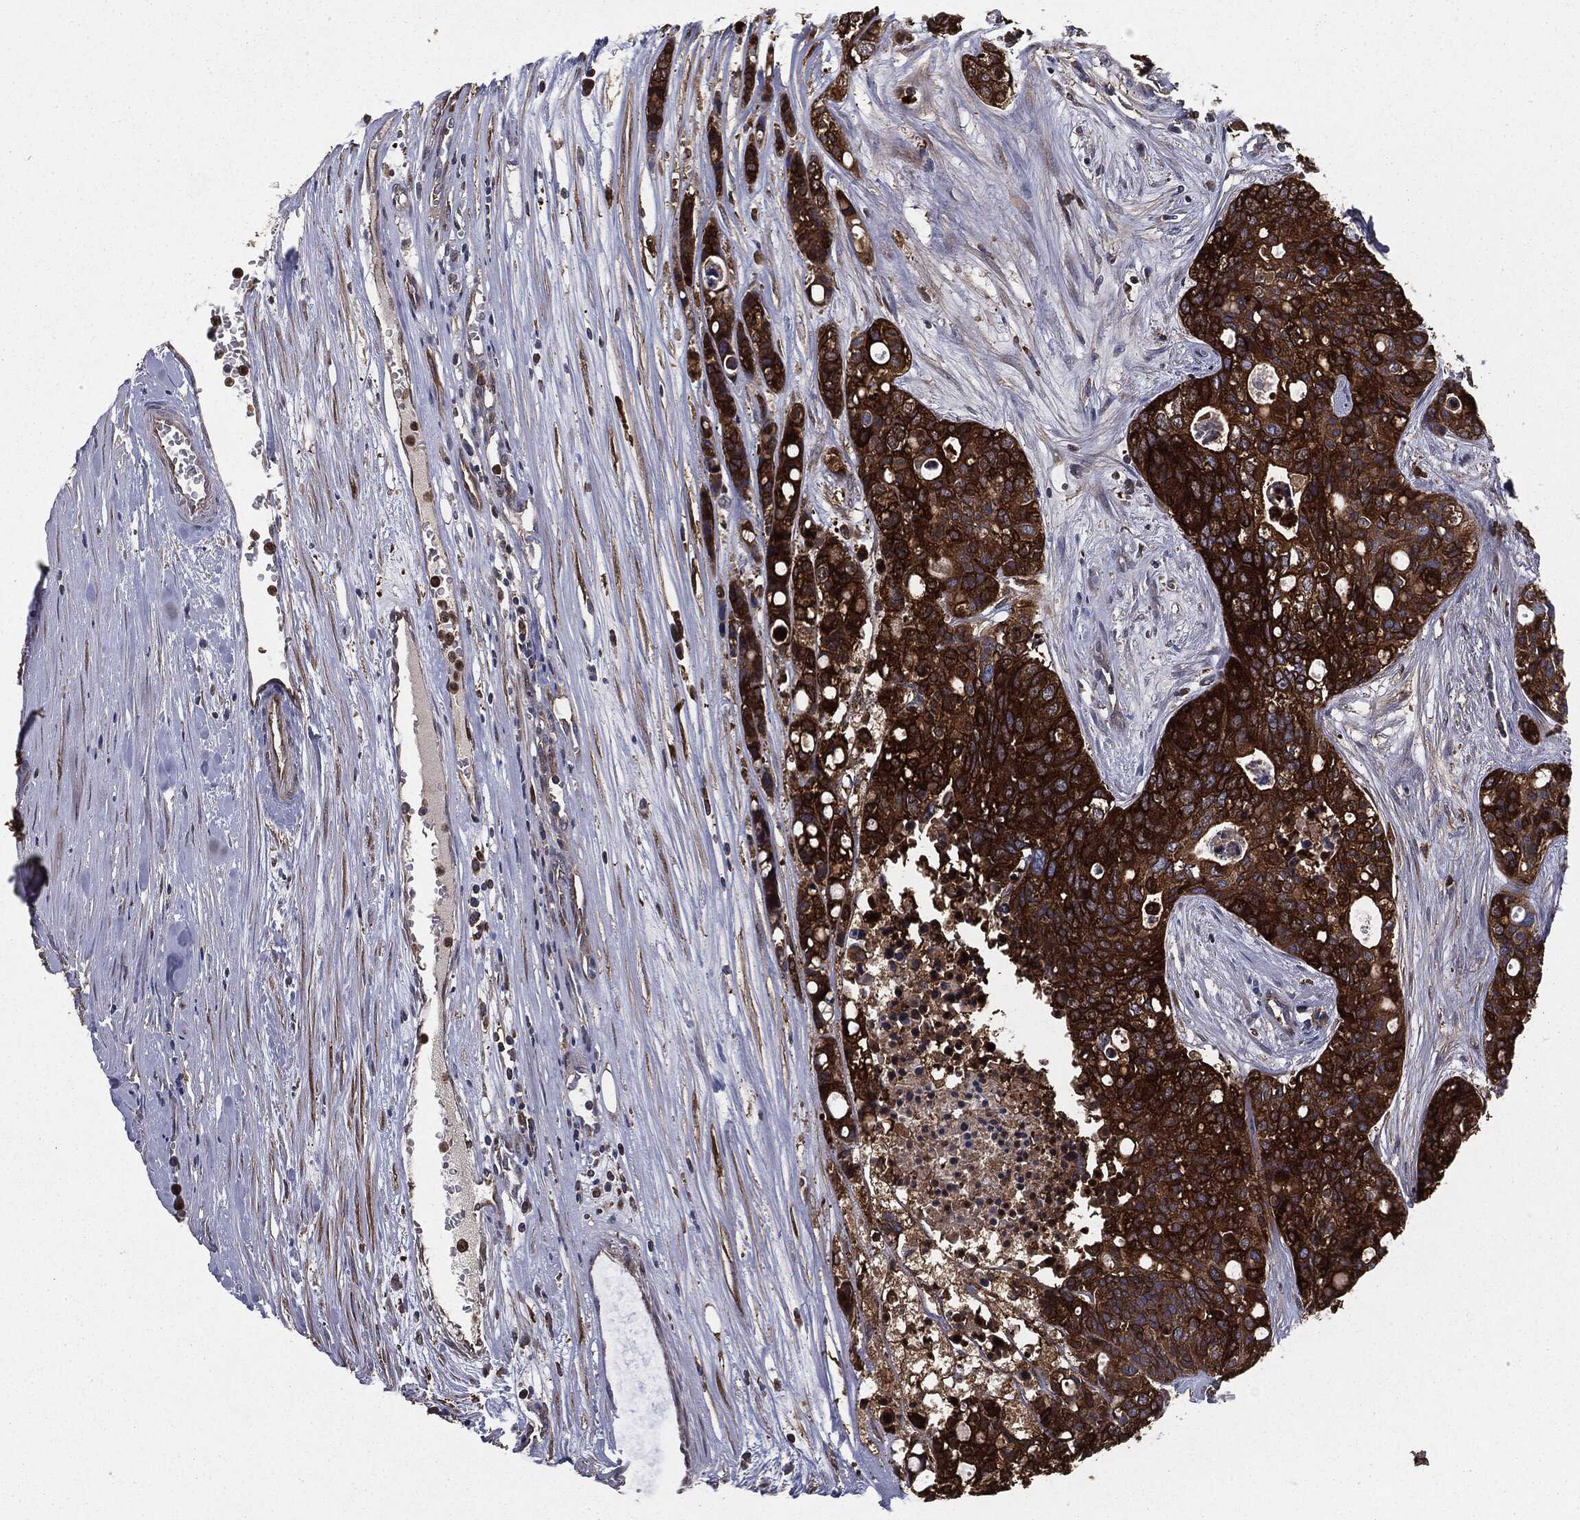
{"staining": {"intensity": "strong", "quantity": ">75%", "location": "cytoplasmic/membranous"}, "tissue": "carcinoid", "cell_type": "Tumor cells", "image_type": "cancer", "snomed": [{"axis": "morphology", "description": "Carcinoid, malignant, NOS"}, {"axis": "topography", "description": "Colon"}], "caption": "A brown stain highlights strong cytoplasmic/membranous expression of a protein in malignant carcinoid tumor cells.", "gene": "GNB5", "patient": {"sex": "male", "age": 81}}